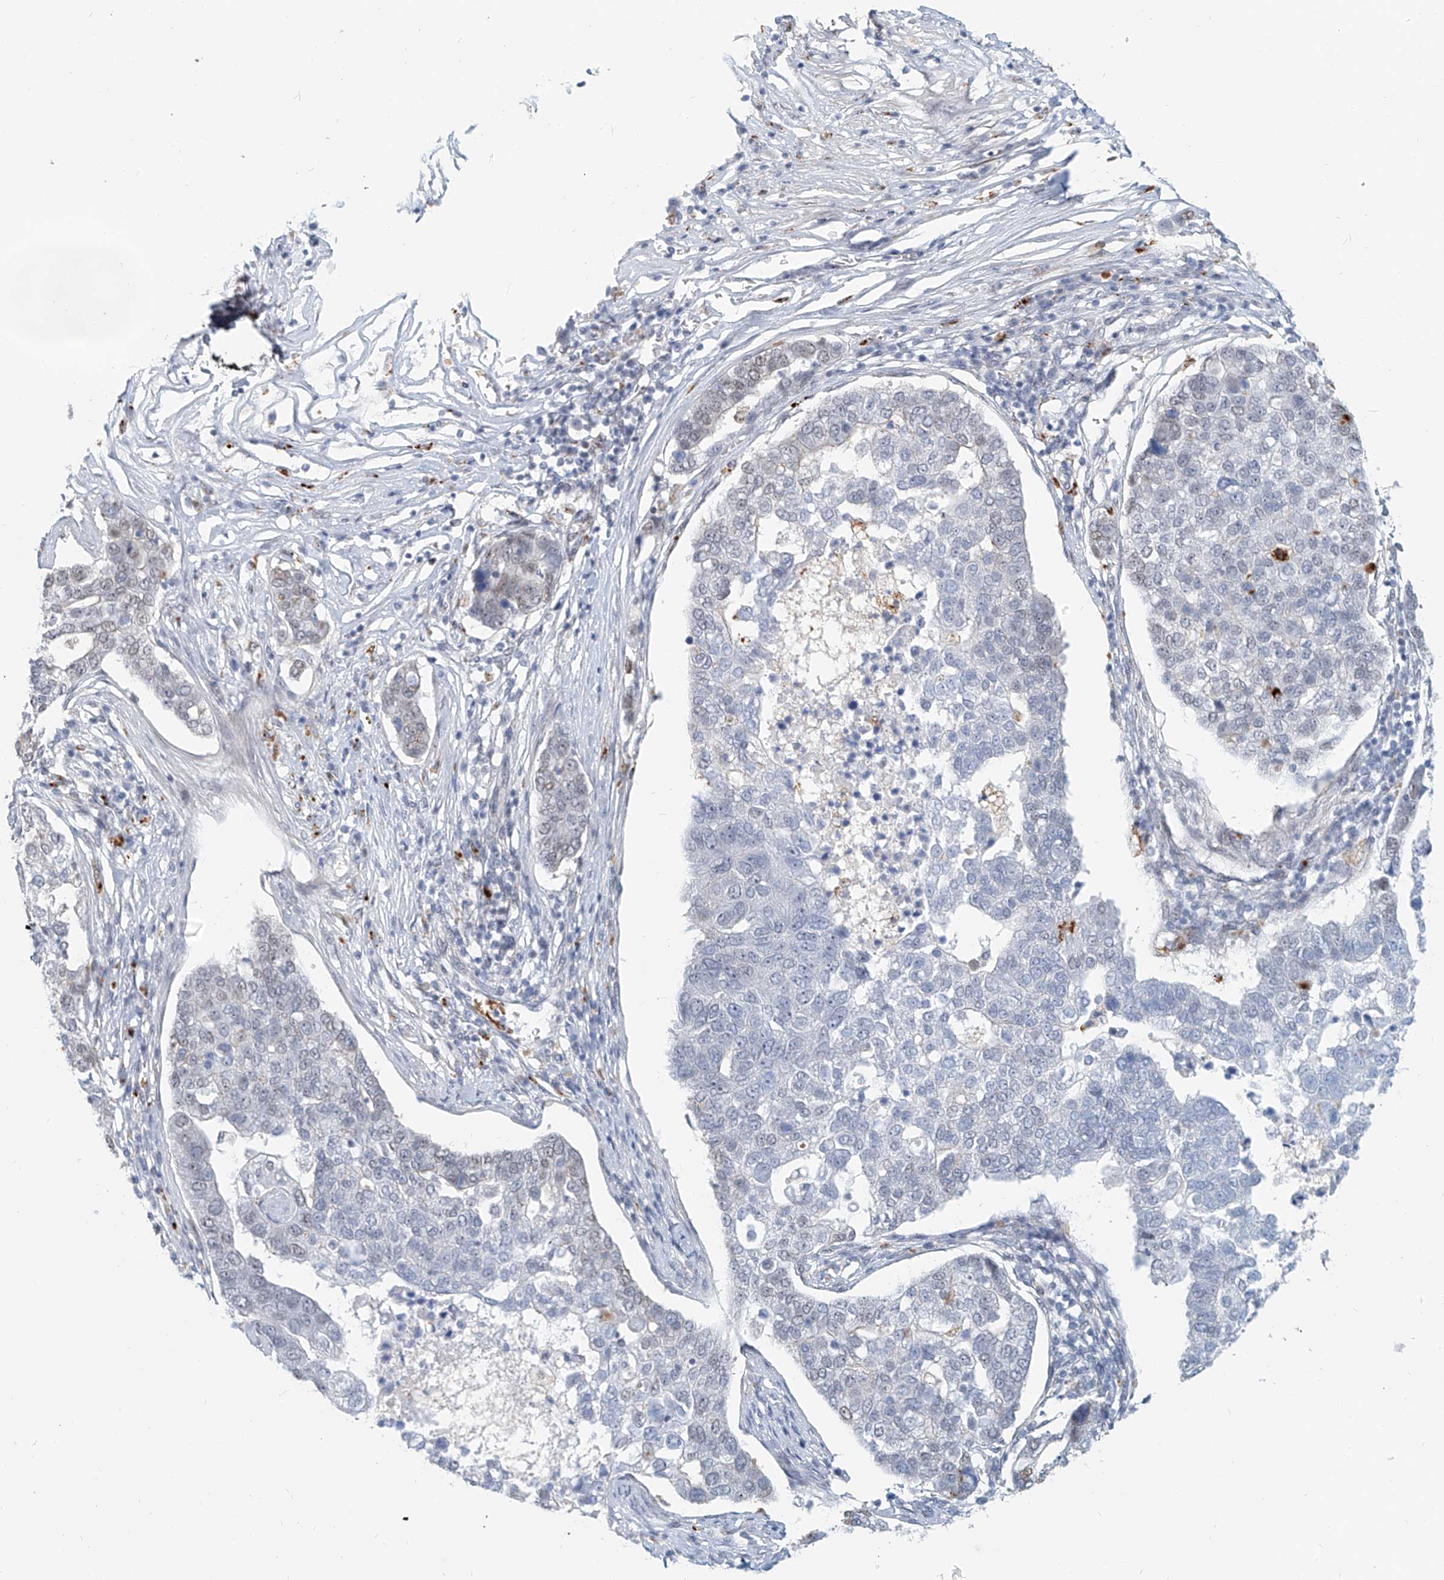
{"staining": {"intensity": "negative", "quantity": "none", "location": "none"}, "tissue": "pancreatic cancer", "cell_type": "Tumor cells", "image_type": "cancer", "snomed": [{"axis": "morphology", "description": "Adenocarcinoma, NOS"}, {"axis": "topography", "description": "Pancreas"}], "caption": "This photomicrograph is of pancreatic adenocarcinoma stained with immunohistochemistry to label a protein in brown with the nuclei are counter-stained blue. There is no expression in tumor cells.", "gene": "SASH1", "patient": {"sex": "female", "age": 61}}